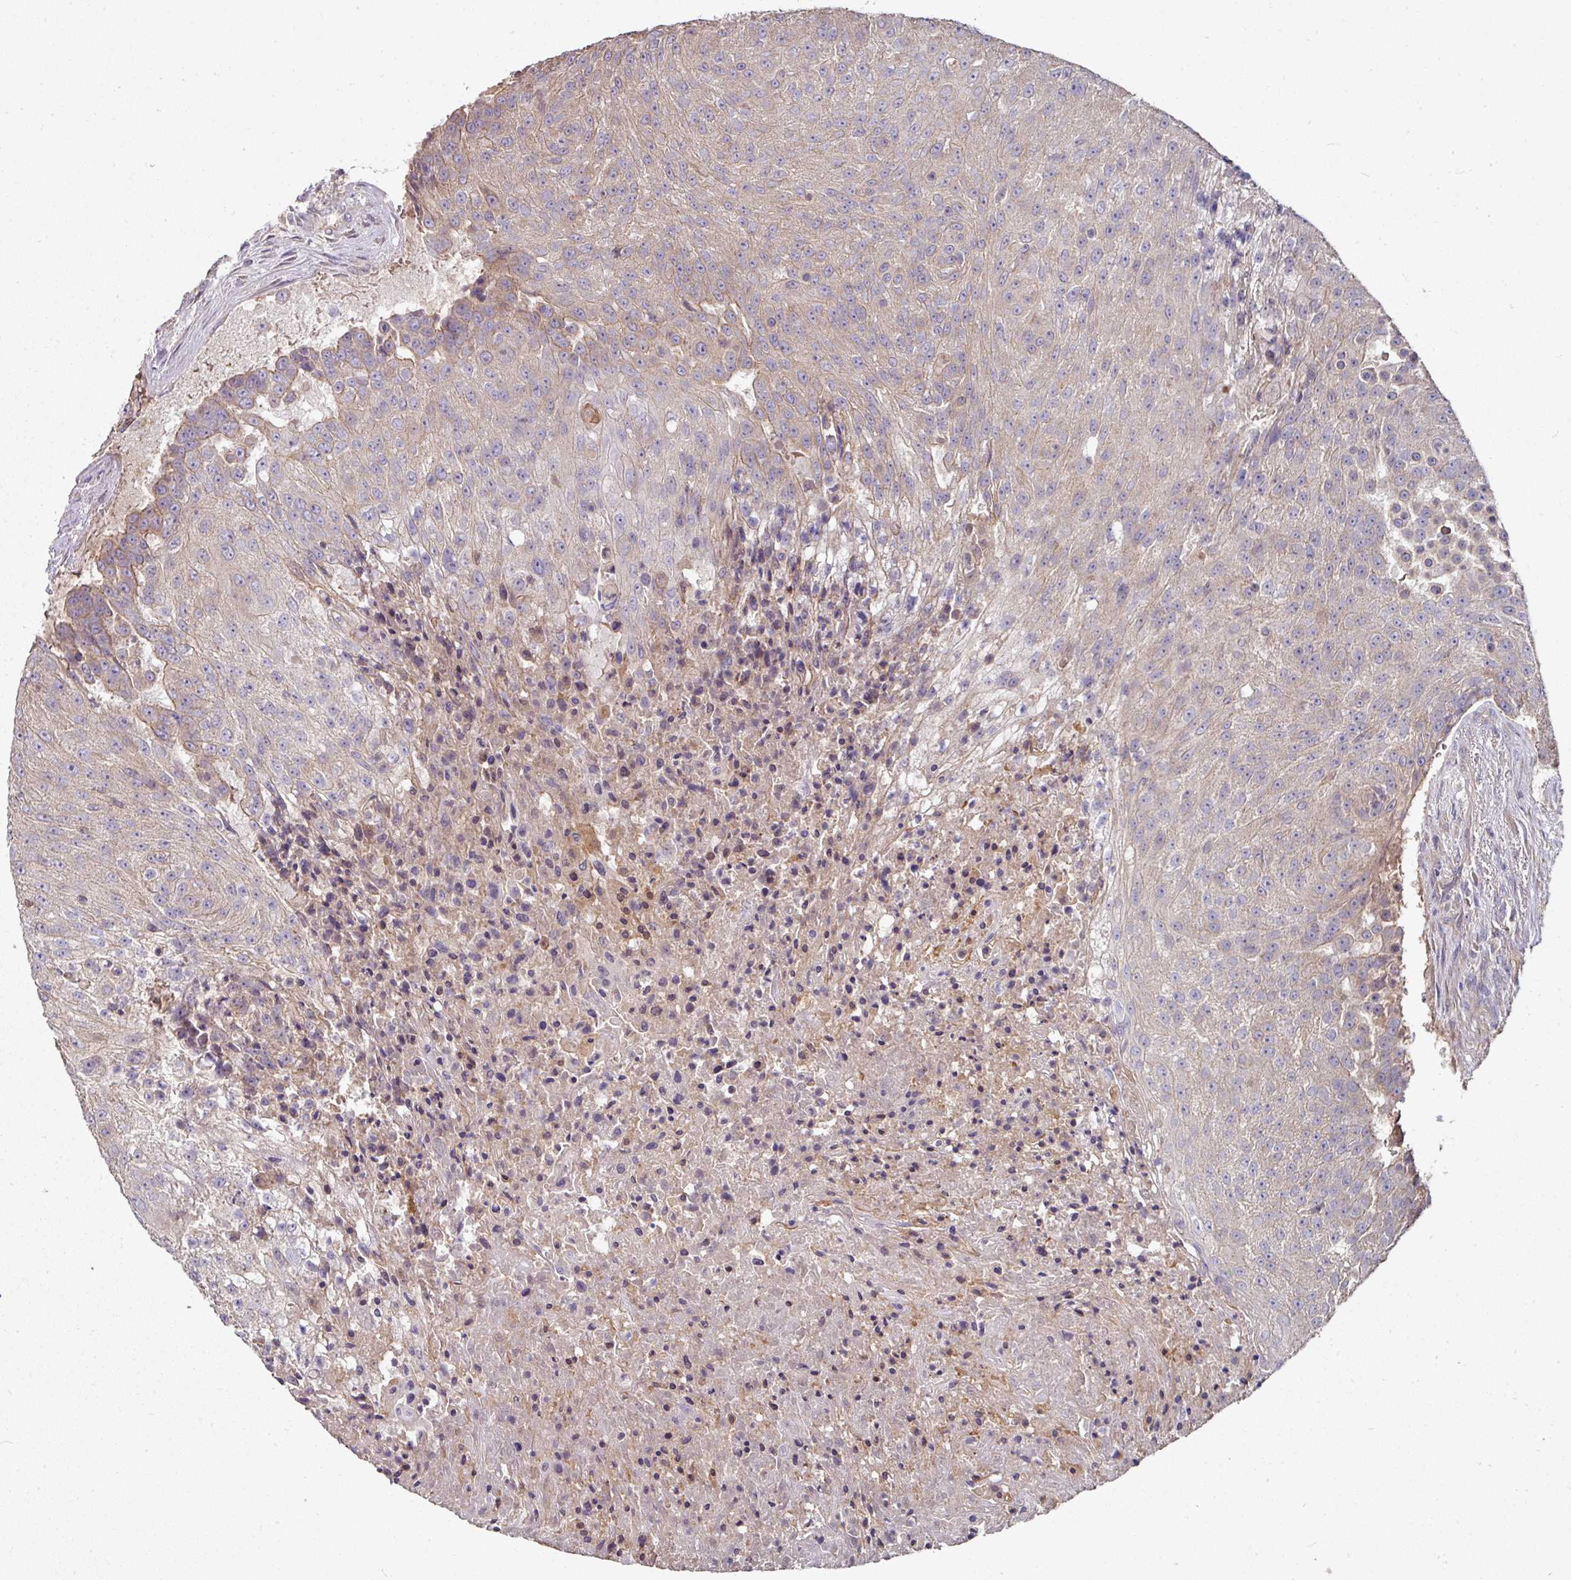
{"staining": {"intensity": "negative", "quantity": "none", "location": "none"}, "tissue": "urothelial cancer", "cell_type": "Tumor cells", "image_type": "cancer", "snomed": [{"axis": "morphology", "description": "Urothelial carcinoma, High grade"}, {"axis": "topography", "description": "Urinary bladder"}], "caption": "This is a photomicrograph of IHC staining of urothelial carcinoma (high-grade), which shows no staining in tumor cells.", "gene": "C4orf48", "patient": {"sex": "female", "age": 63}}